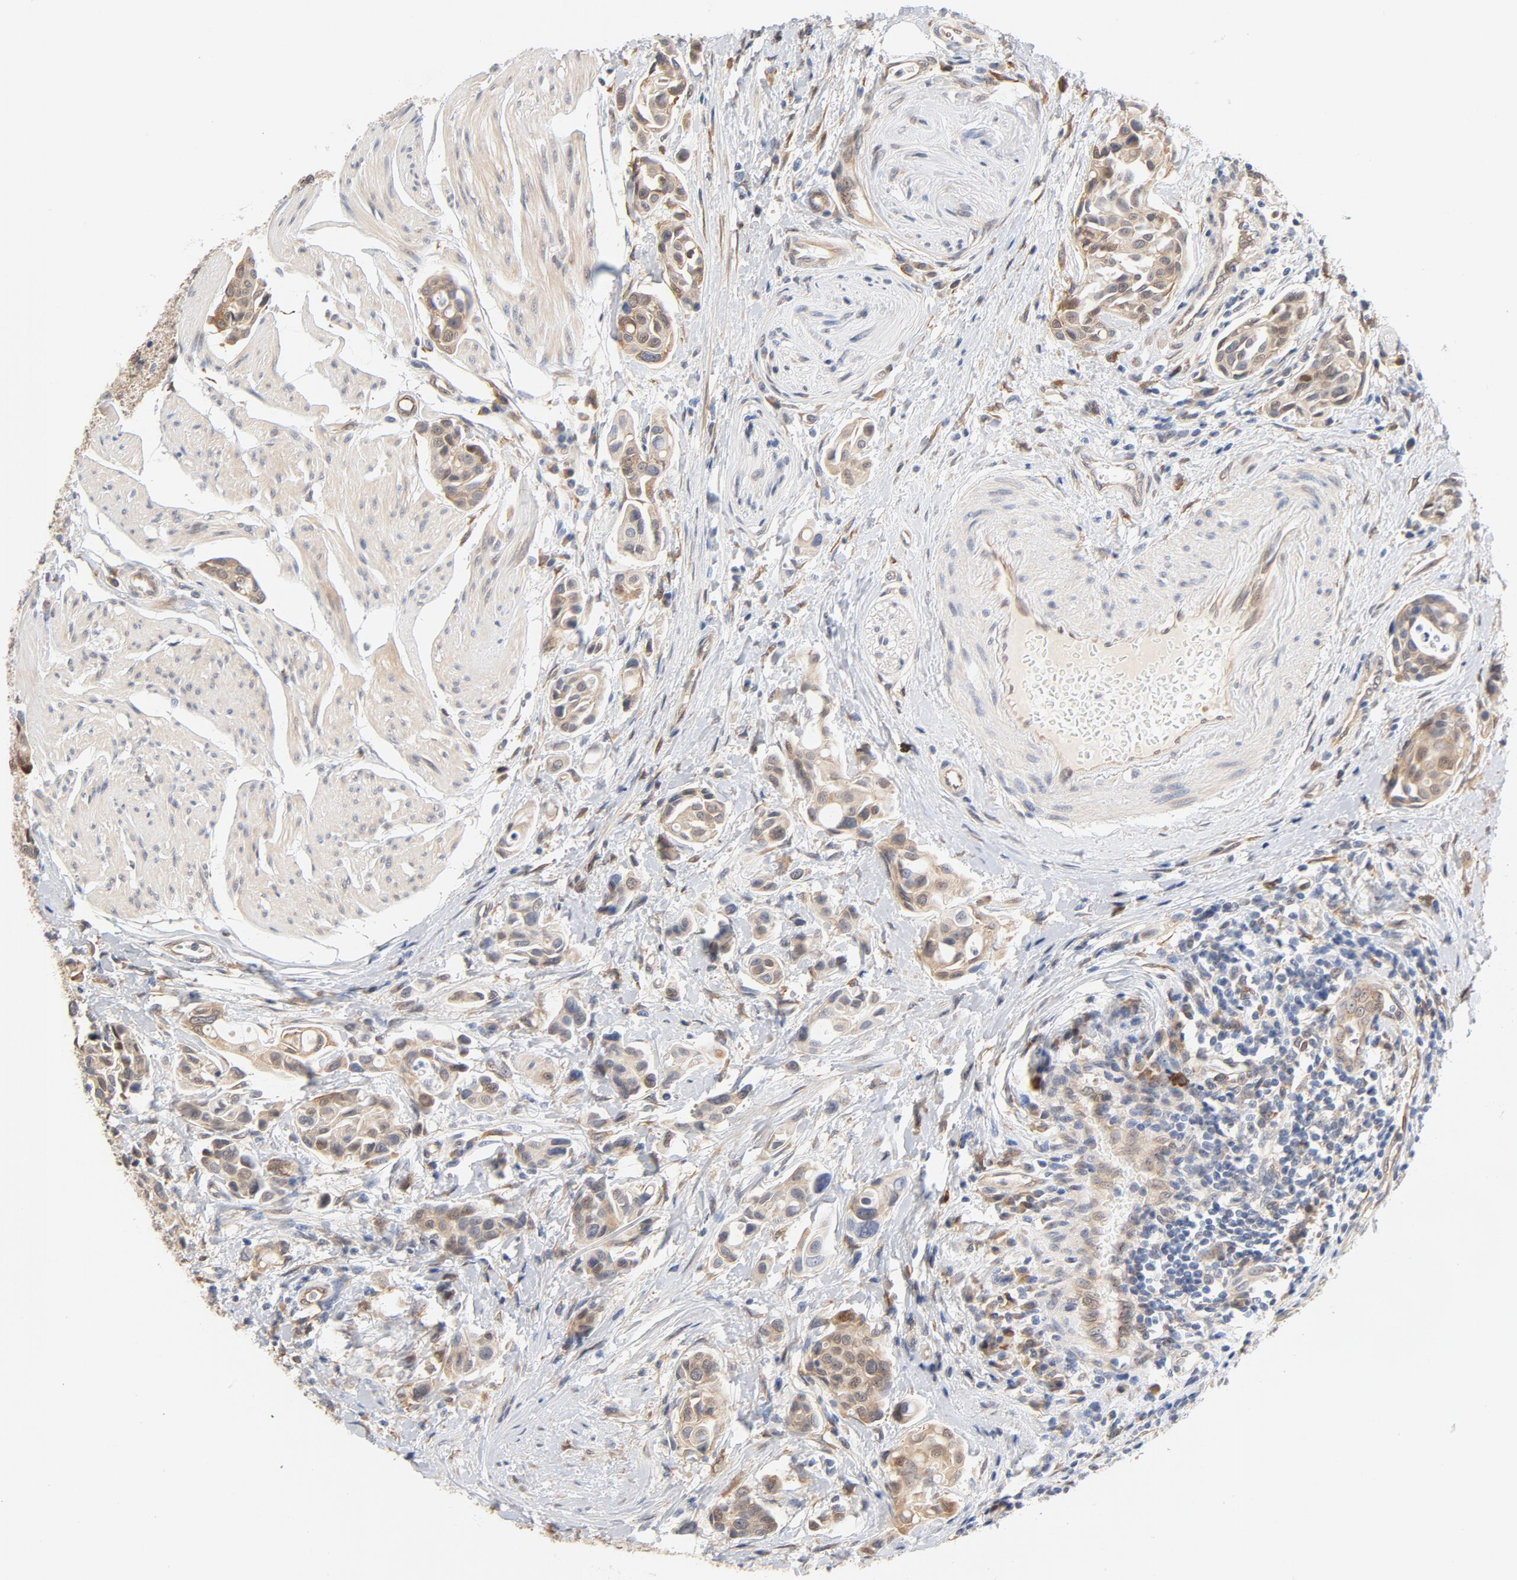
{"staining": {"intensity": "moderate", "quantity": ">75%", "location": "cytoplasmic/membranous,nuclear"}, "tissue": "urothelial cancer", "cell_type": "Tumor cells", "image_type": "cancer", "snomed": [{"axis": "morphology", "description": "Urothelial carcinoma, High grade"}, {"axis": "topography", "description": "Urinary bladder"}], "caption": "A photomicrograph of urothelial carcinoma (high-grade) stained for a protein reveals moderate cytoplasmic/membranous and nuclear brown staining in tumor cells. Ihc stains the protein of interest in brown and the nuclei are stained blue.", "gene": "EIF4E", "patient": {"sex": "male", "age": 78}}